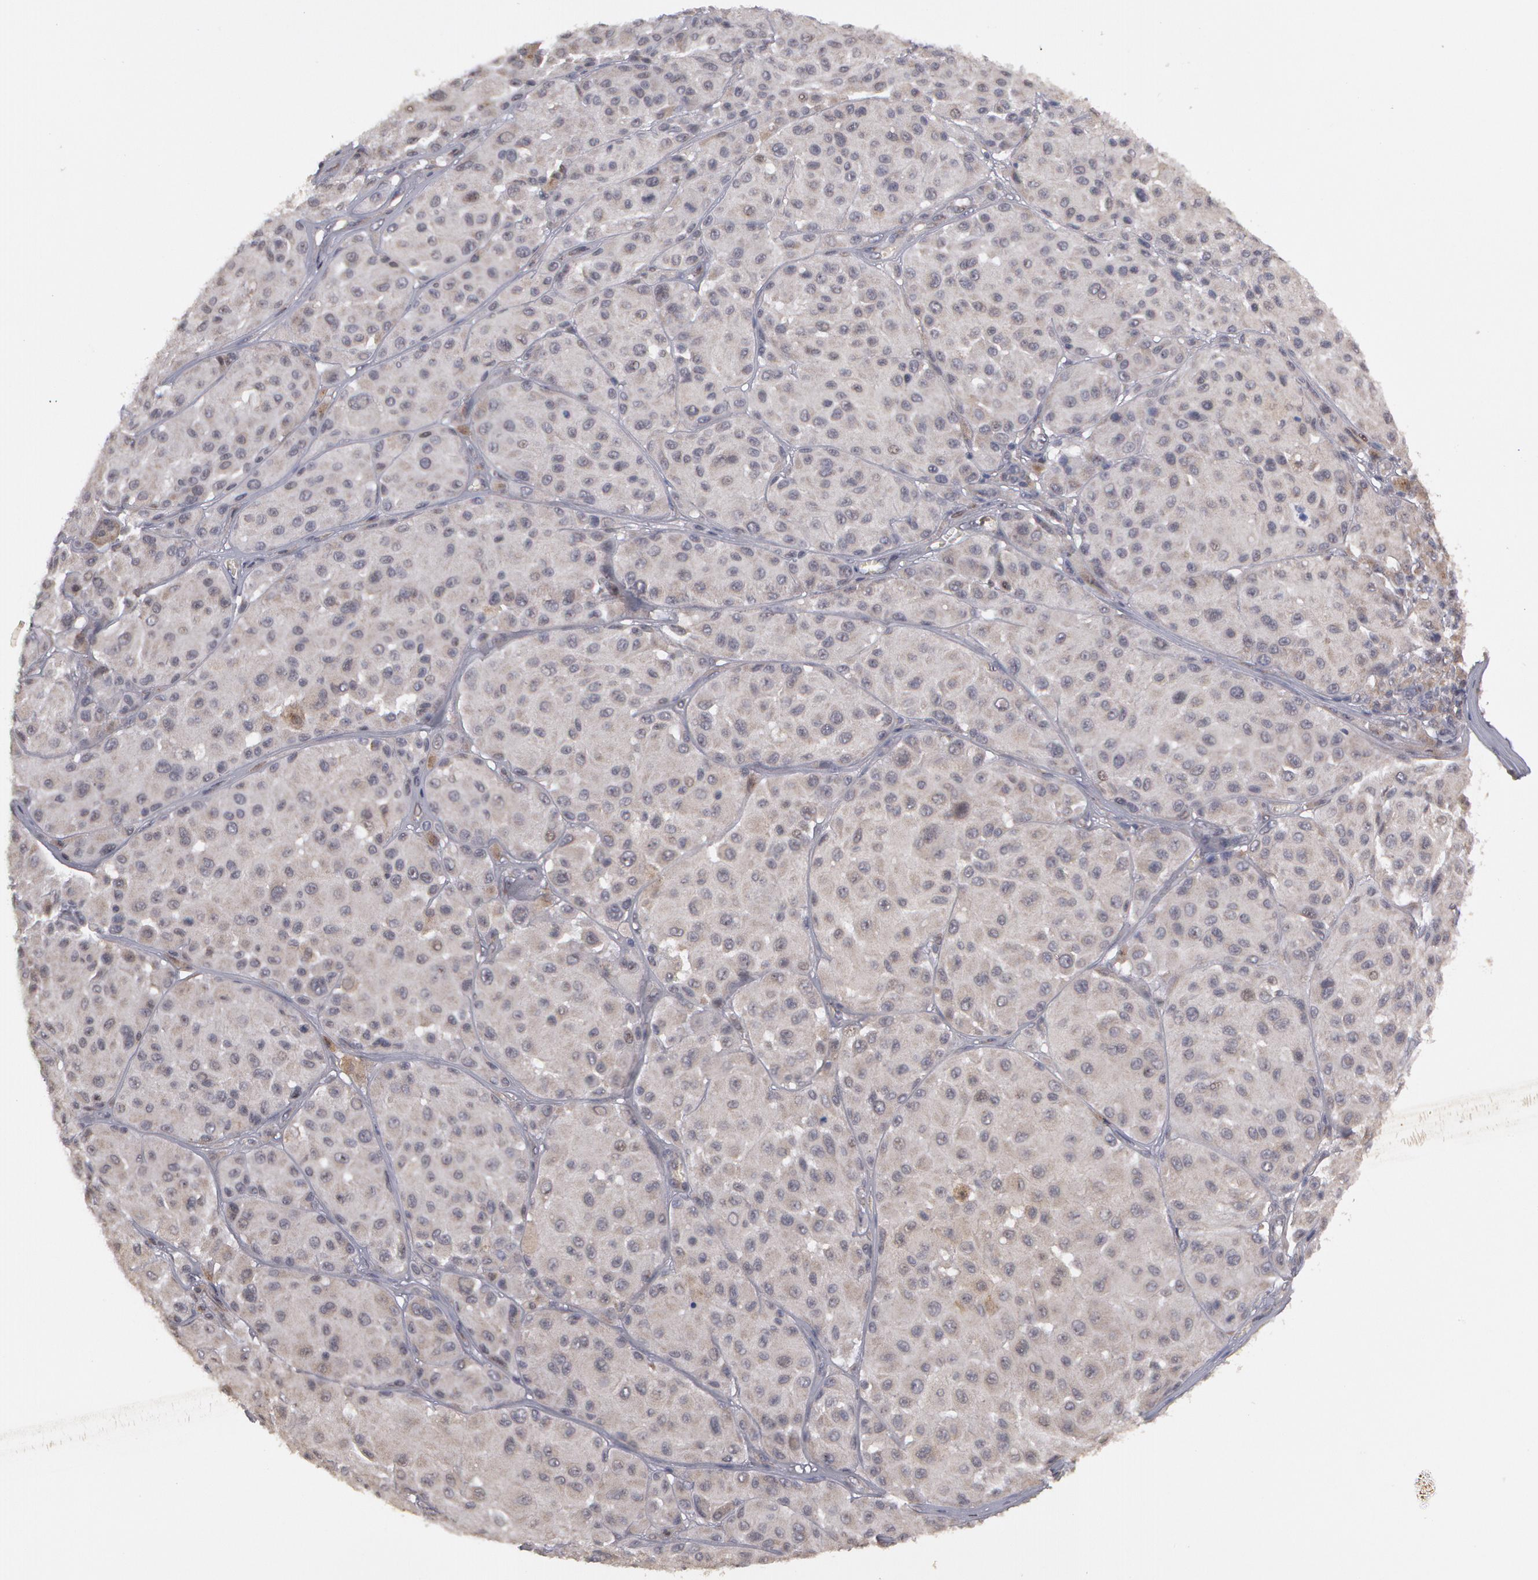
{"staining": {"intensity": "negative", "quantity": "none", "location": "none"}, "tissue": "melanoma", "cell_type": "Tumor cells", "image_type": "cancer", "snomed": [{"axis": "morphology", "description": "Malignant melanoma, NOS"}, {"axis": "topography", "description": "Skin"}], "caption": "Tumor cells are negative for brown protein staining in melanoma. (Stains: DAB immunohistochemistry (IHC) with hematoxylin counter stain, Microscopy: brightfield microscopy at high magnification).", "gene": "STX5", "patient": {"sex": "male", "age": 36}}